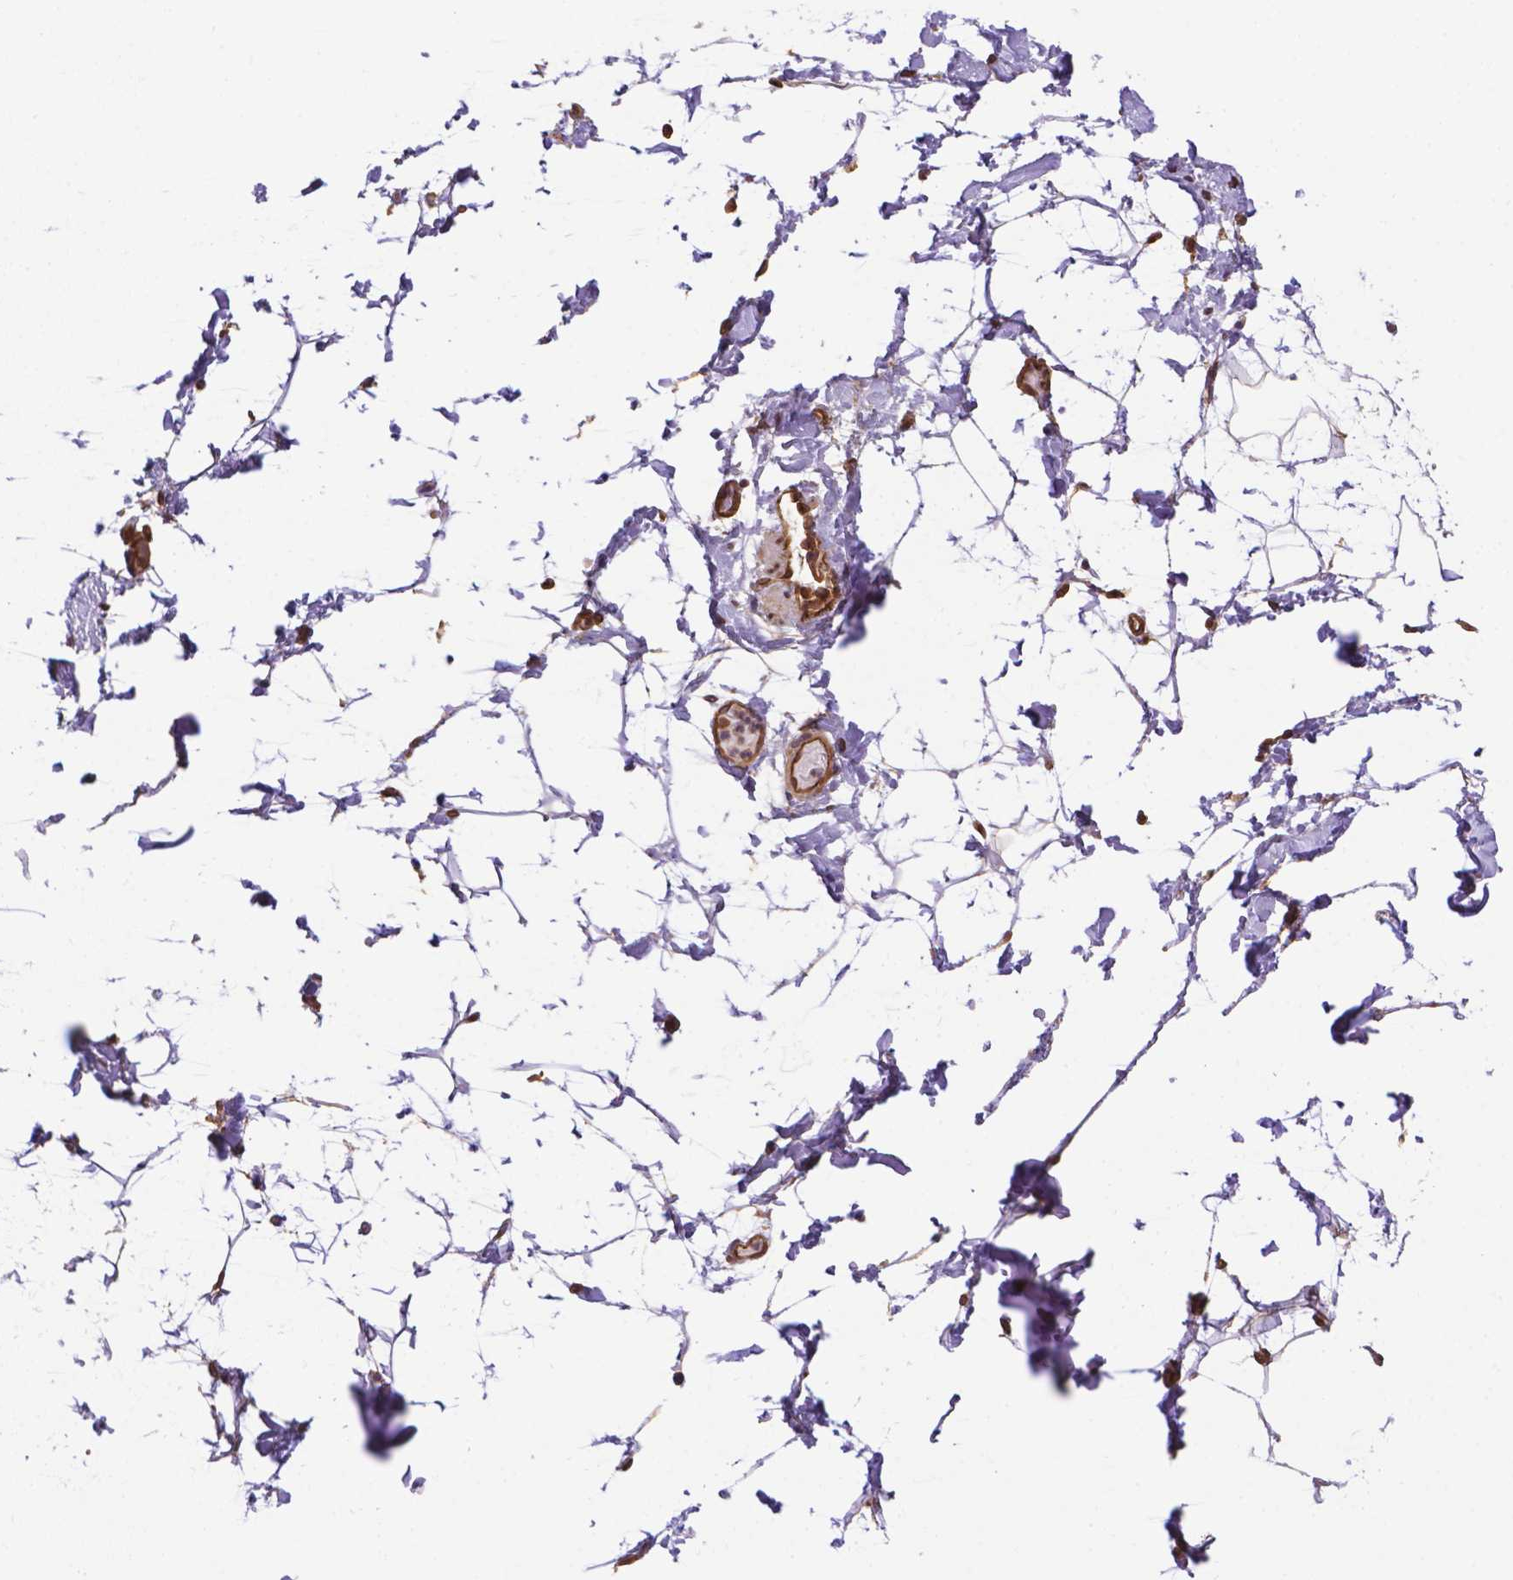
{"staining": {"intensity": "moderate", "quantity": ">75%", "location": "cytoplasmic/membranous"}, "tissue": "adipose tissue", "cell_type": "Adipocytes", "image_type": "normal", "snomed": [{"axis": "morphology", "description": "Normal tissue, NOS"}, {"axis": "topography", "description": "Gallbladder"}, {"axis": "topography", "description": "Peripheral nerve tissue"}], "caption": "An immunohistochemistry (IHC) histopathology image of normal tissue is shown. Protein staining in brown labels moderate cytoplasmic/membranous positivity in adipose tissue within adipocytes.", "gene": "YAP1", "patient": {"sex": "female", "age": 45}}